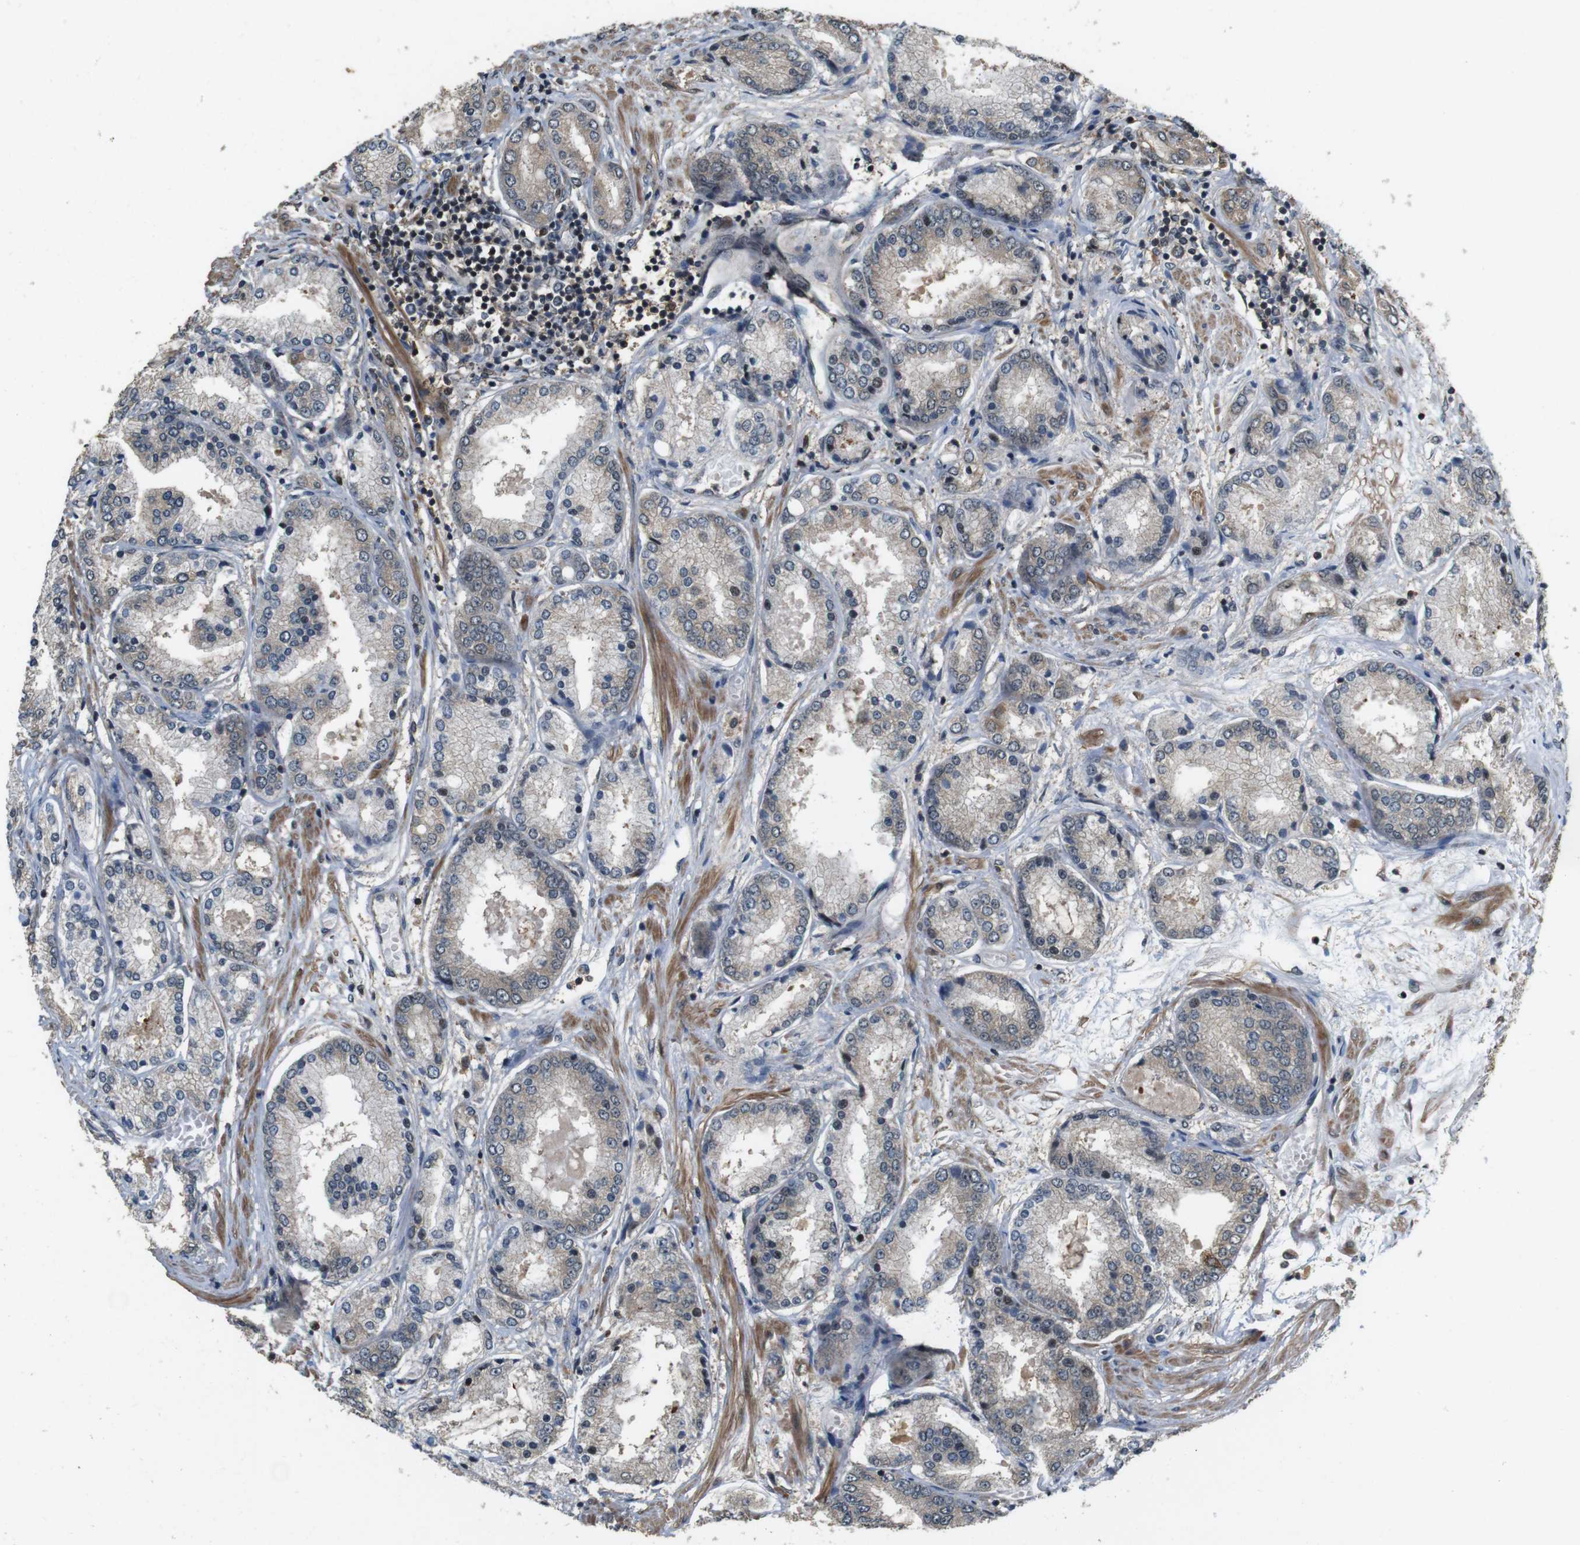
{"staining": {"intensity": "moderate", "quantity": "25%-75%", "location": "cytoplasmic/membranous"}, "tissue": "prostate cancer", "cell_type": "Tumor cells", "image_type": "cancer", "snomed": [{"axis": "morphology", "description": "Adenocarcinoma, High grade"}, {"axis": "topography", "description": "Prostate"}], "caption": "Protein staining of adenocarcinoma (high-grade) (prostate) tissue shows moderate cytoplasmic/membranous staining in approximately 25%-75% of tumor cells.", "gene": "CDC34", "patient": {"sex": "male", "age": 59}}